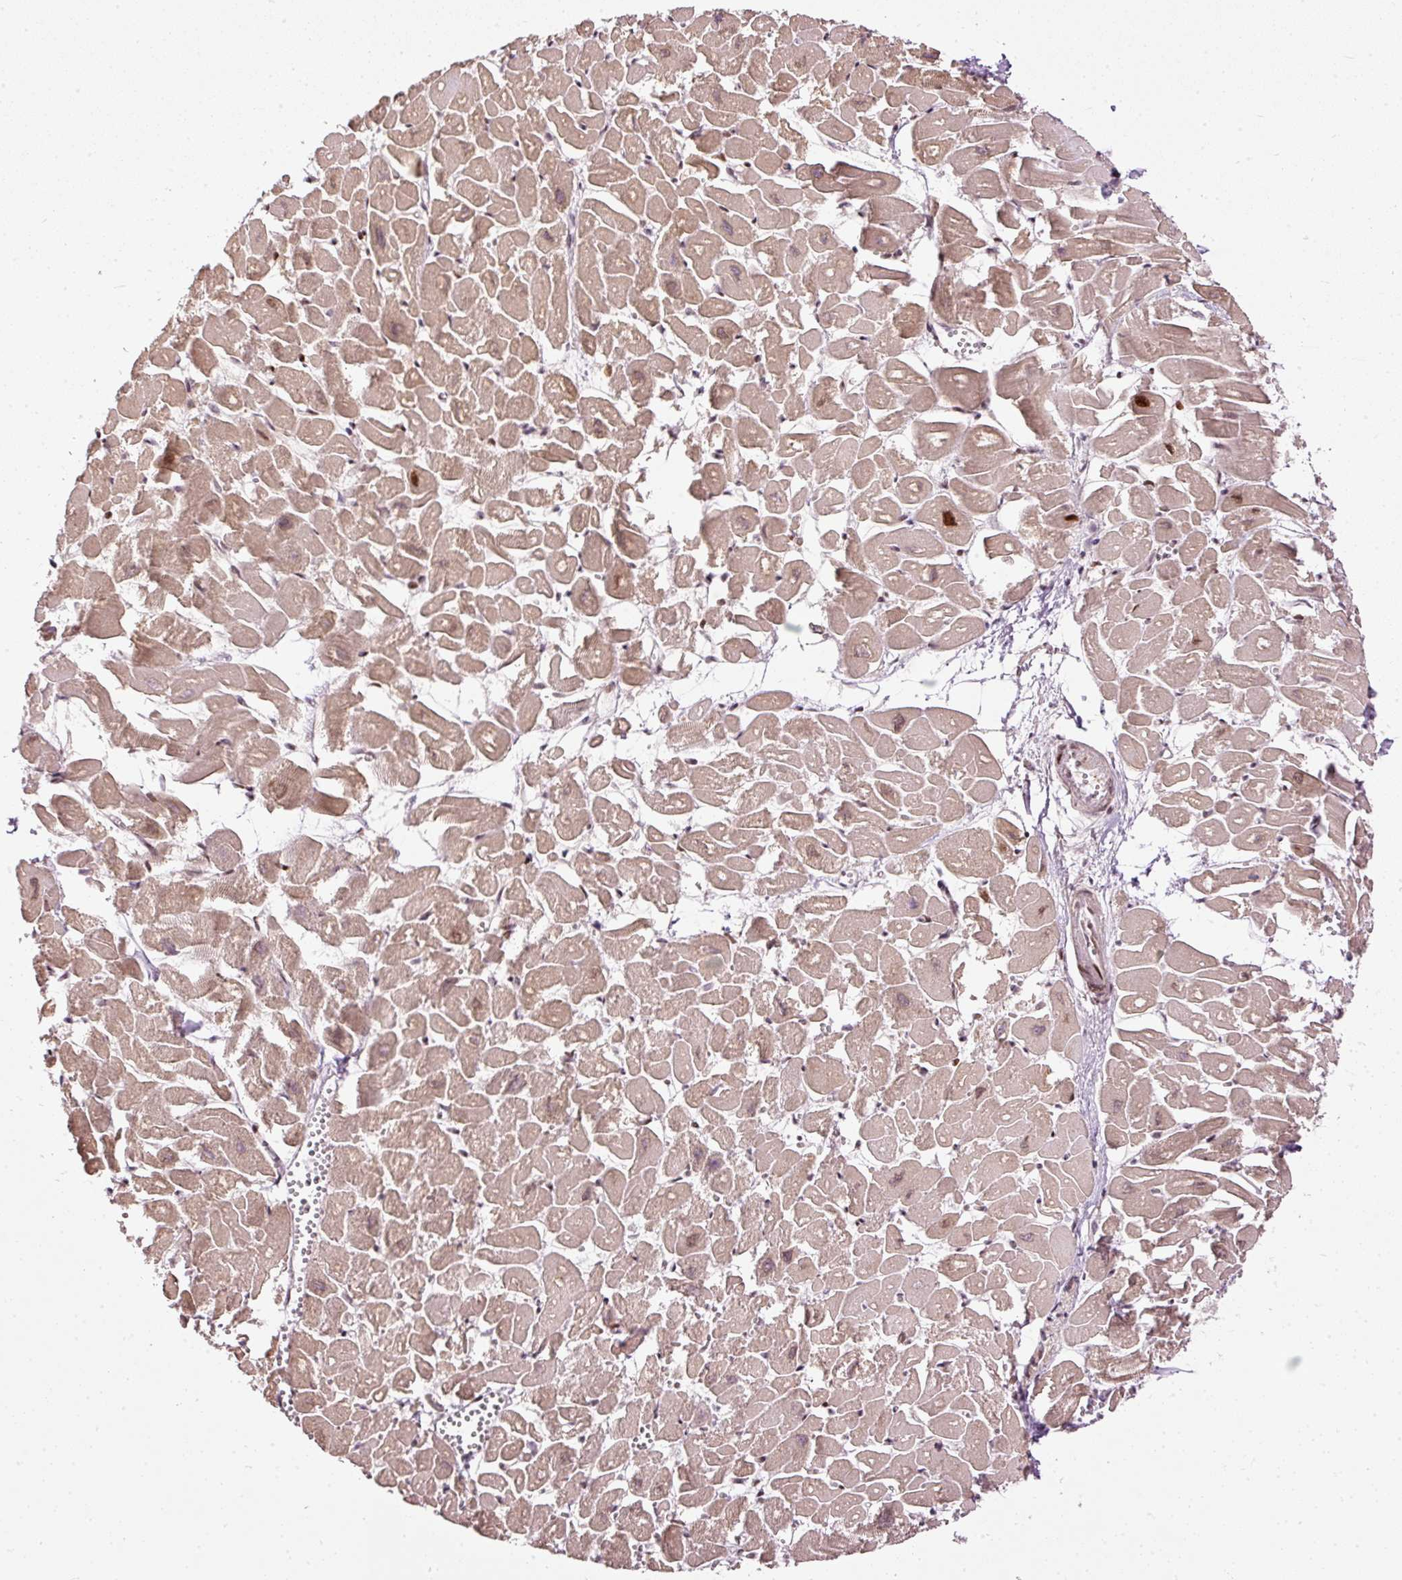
{"staining": {"intensity": "moderate", "quantity": ">75%", "location": "cytoplasmic/membranous,nuclear"}, "tissue": "heart muscle", "cell_type": "Cardiomyocytes", "image_type": "normal", "snomed": [{"axis": "morphology", "description": "Normal tissue, NOS"}, {"axis": "topography", "description": "Heart"}], "caption": "Protein staining of unremarkable heart muscle demonstrates moderate cytoplasmic/membranous,nuclear staining in about >75% of cardiomyocytes. The staining is performed using DAB brown chromogen to label protein expression. The nuclei are counter-stained blue using hematoxylin.", "gene": "ZNF778", "patient": {"sex": "male", "age": 54}}